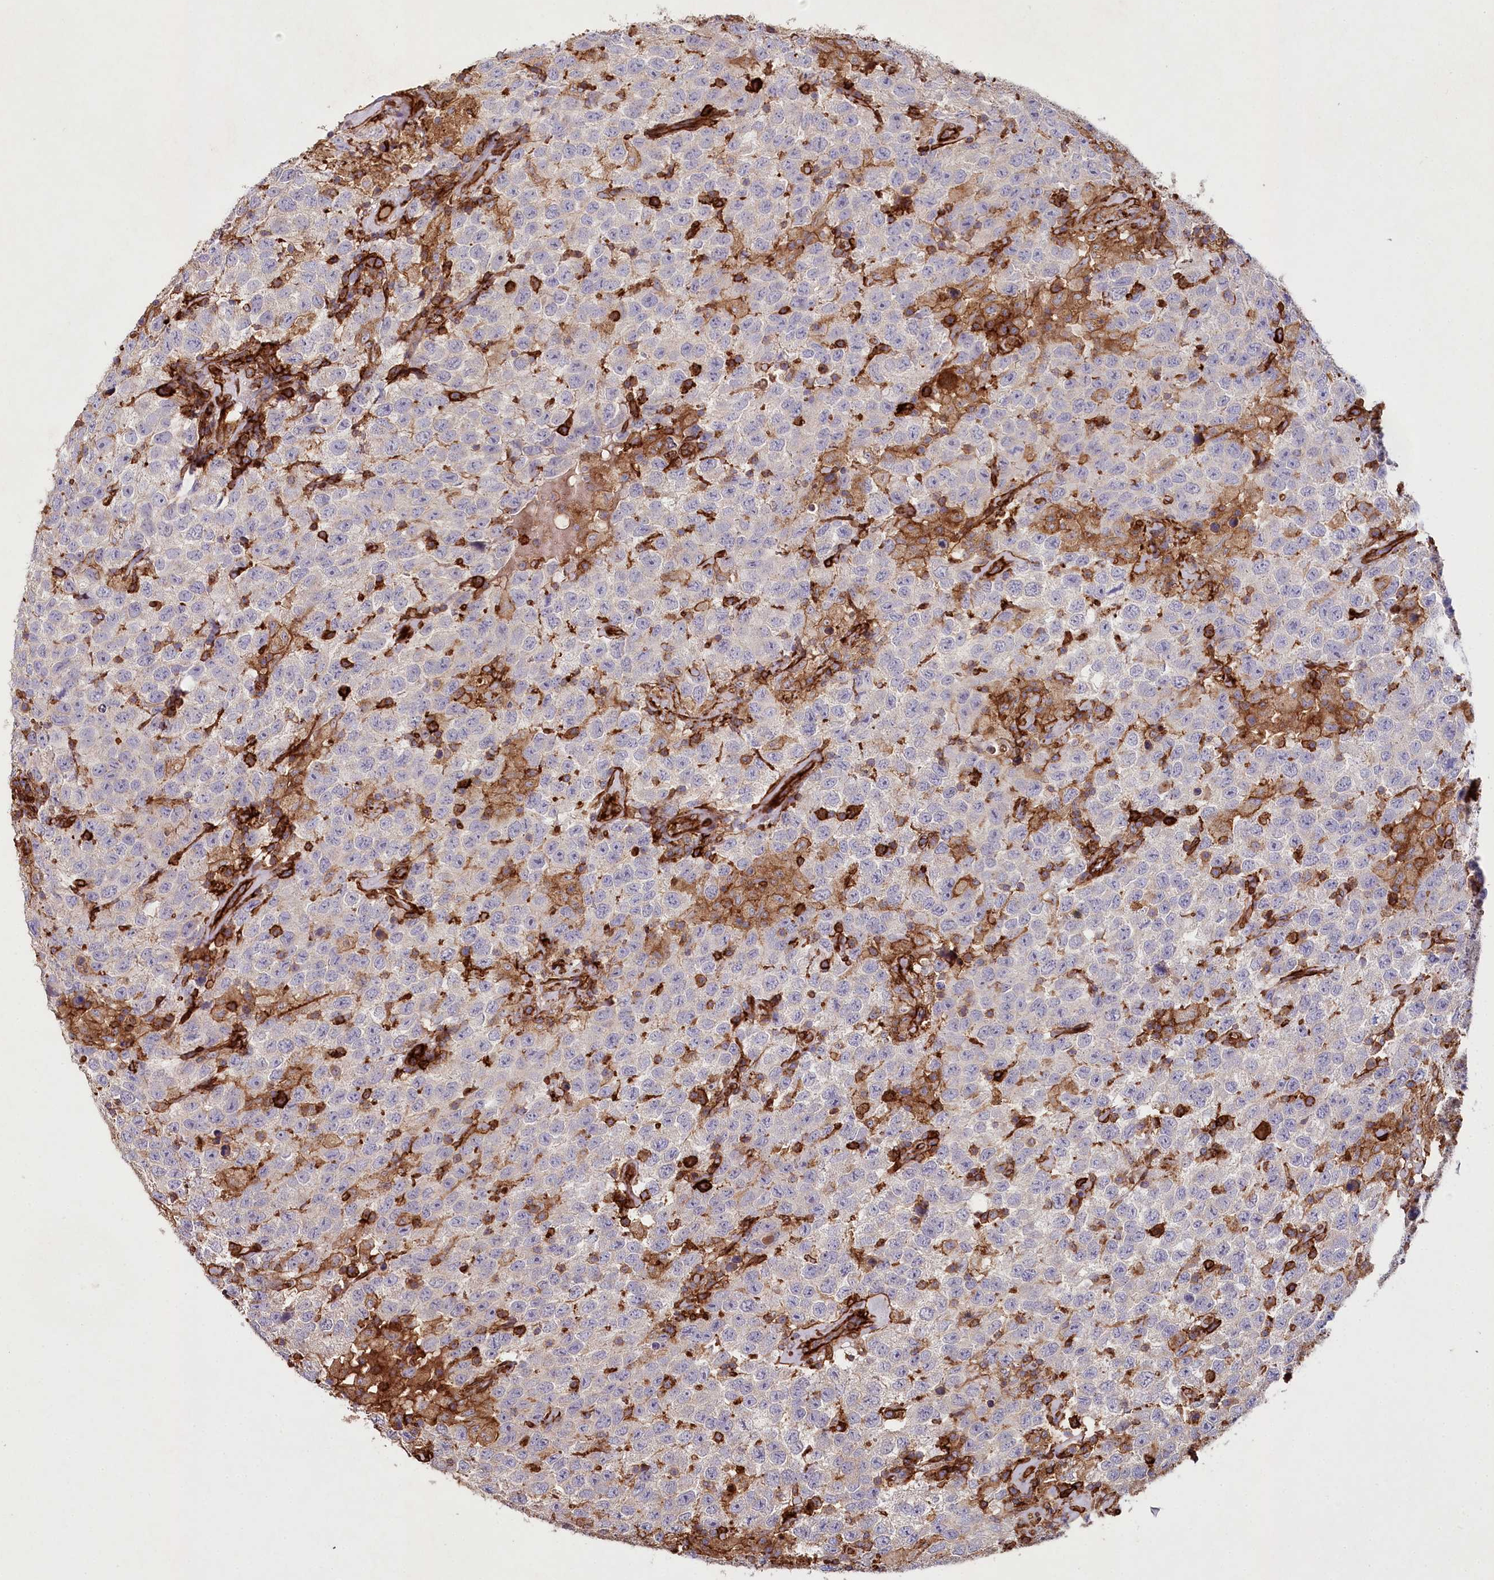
{"staining": {"intensity": "negative", "quantity": "none", "location": "none"}, "tissue": "testis cancer", "cell_type": "Tumor cells", "image_type": "cancer", "snomed": [{"axis": "morphology", "description": "Seminoma, NOS"}, {"axis": "topography", "description": "Testis"}], "caption": "The histopathology image demonstrates no staining of tumor cells in seminoma (testis). Brightfield microscopy of IHC stained with DAB (3,3'-diaminobenzidine) (brown) and hematoxylin (blue), captured at high magnification.", "gene": "RBP5", "patient": {"sex": "male", "age": 41}}